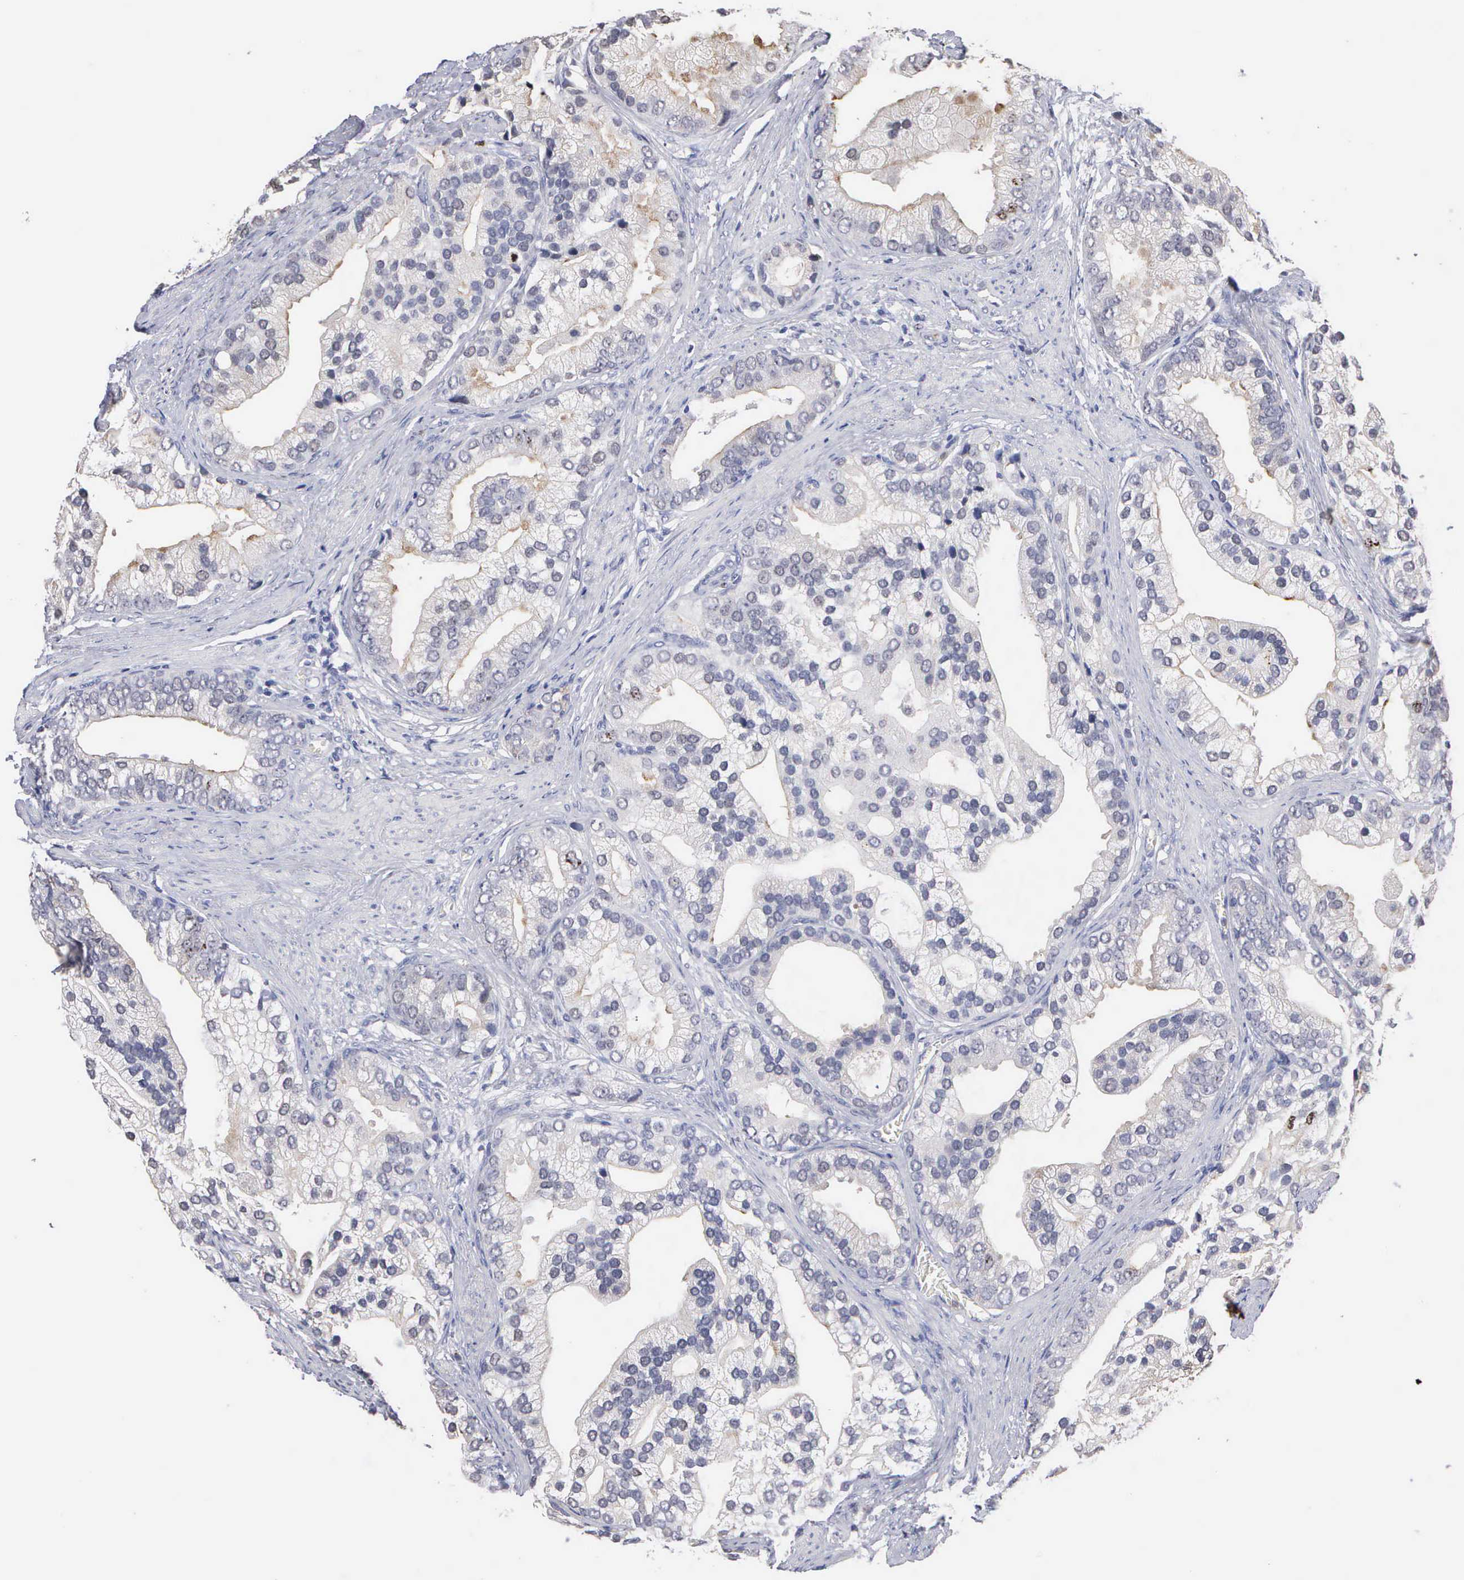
{"staining": {"intensity": "negative", "quantity": "none", "location": "none"}, "tissue": "prostate cancer", "cell_type": "Tumor cells", "image_type": "cancer", "snomed": [{"axis": "morphology", "description": "Adenocarcinoma, Medium grade"}, {"axis": "topography", "description": "Prostate"}], "caption": "Prostate cancer (adenocarcinoma (medium-grade)) stained for a protein using immunohistochemistry demonstrates no positivity tumor cells.", "gene": "KDM6A", "patient": {"sex": "male", "age": 65}}